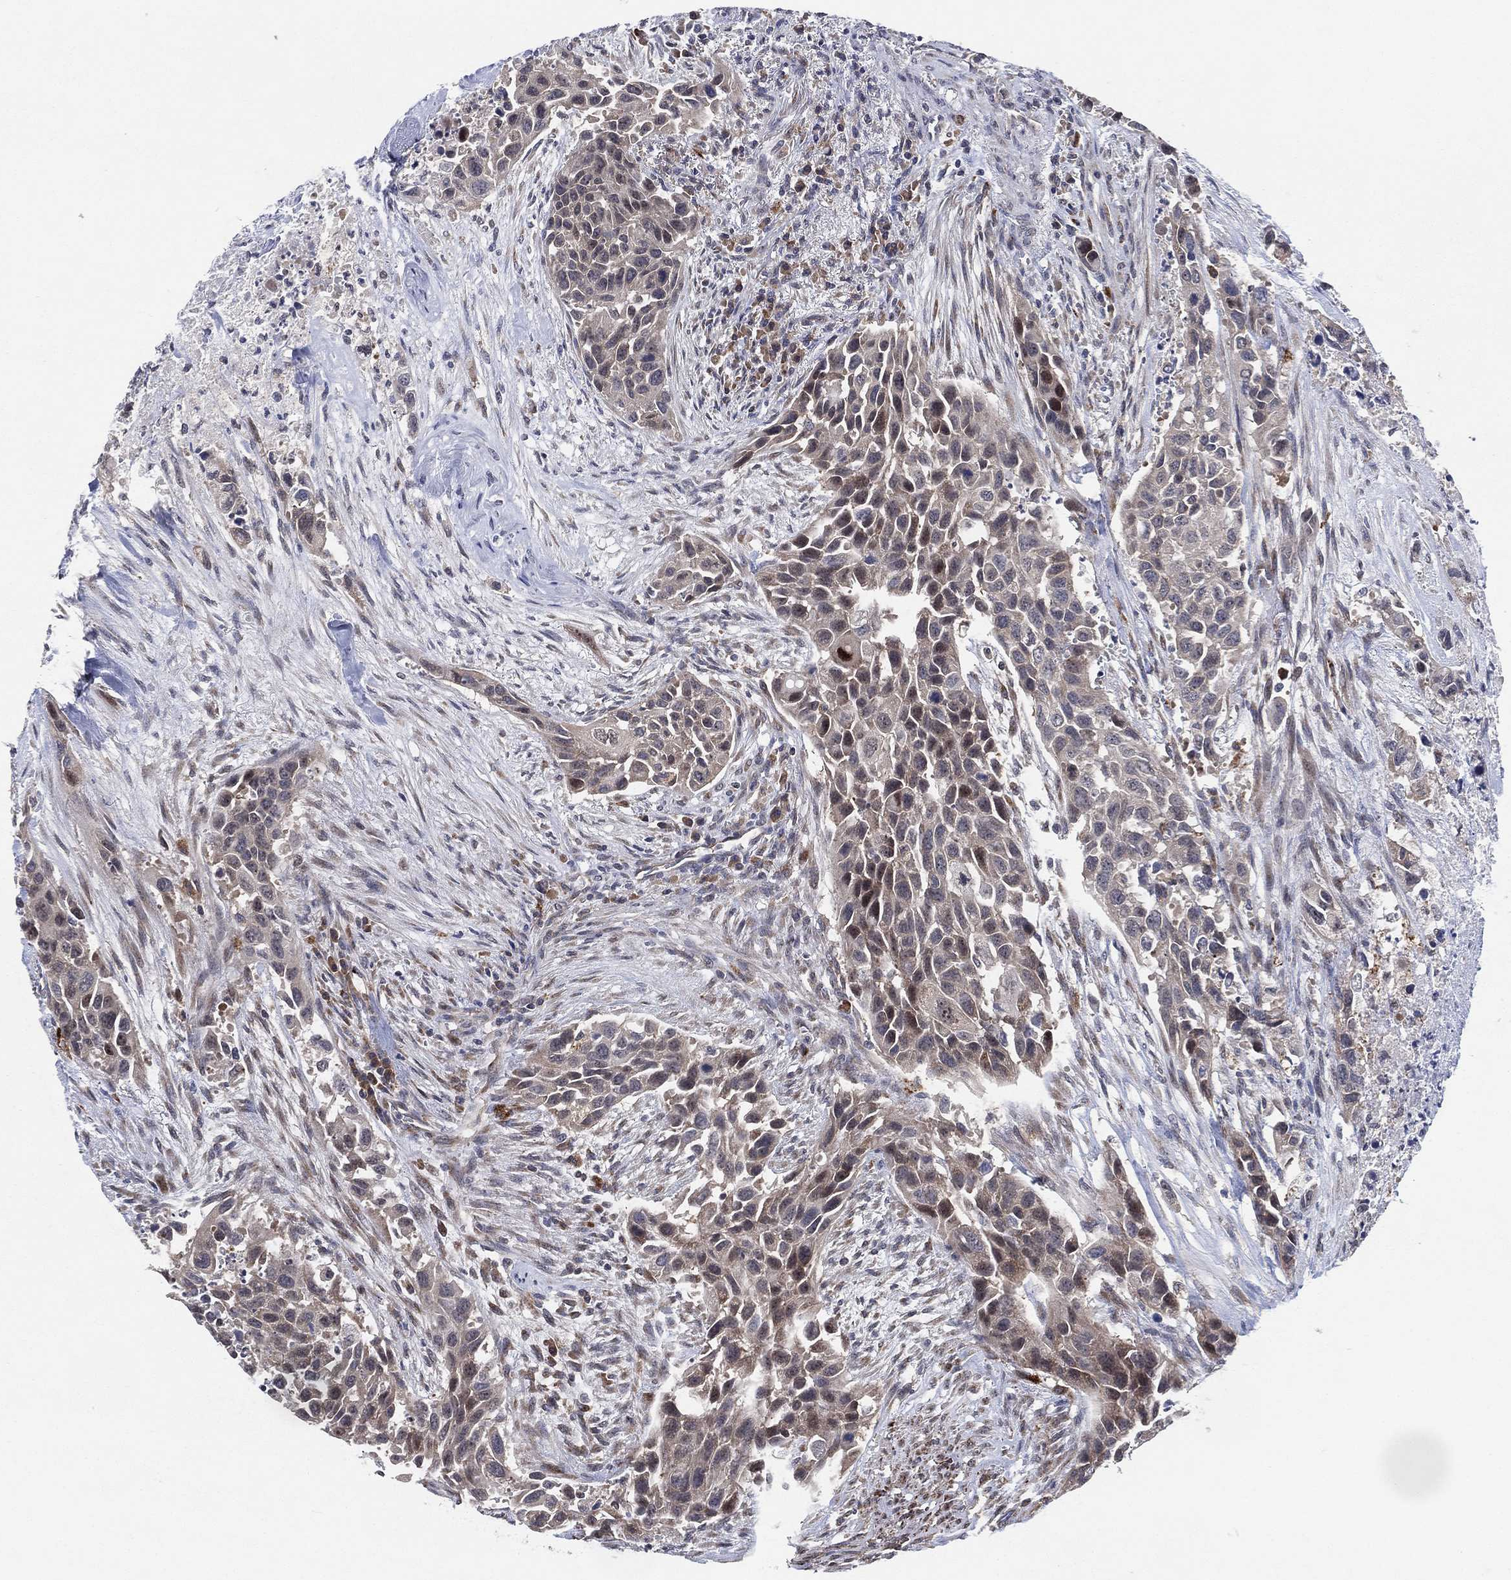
{"staining": {"intensity": "negative", "quantity": "none", "location": "none"}, "tissue": "urothelial cancer", "cell_type": "Tumor cells", "image_type": "cancer", "snomed": [{"axis": "morphology", "description": "Urothelial carcinoma, High grade"}, {"axis": "topography", "description": "Urinary bladder"}], "caption": "This is a histopathology image of immunohistochemistry staining of urothelial cancer, which shows no staining in tumor cells.", "gene": "FAM104A", "patient": {"sex": "female", "age": 73}}